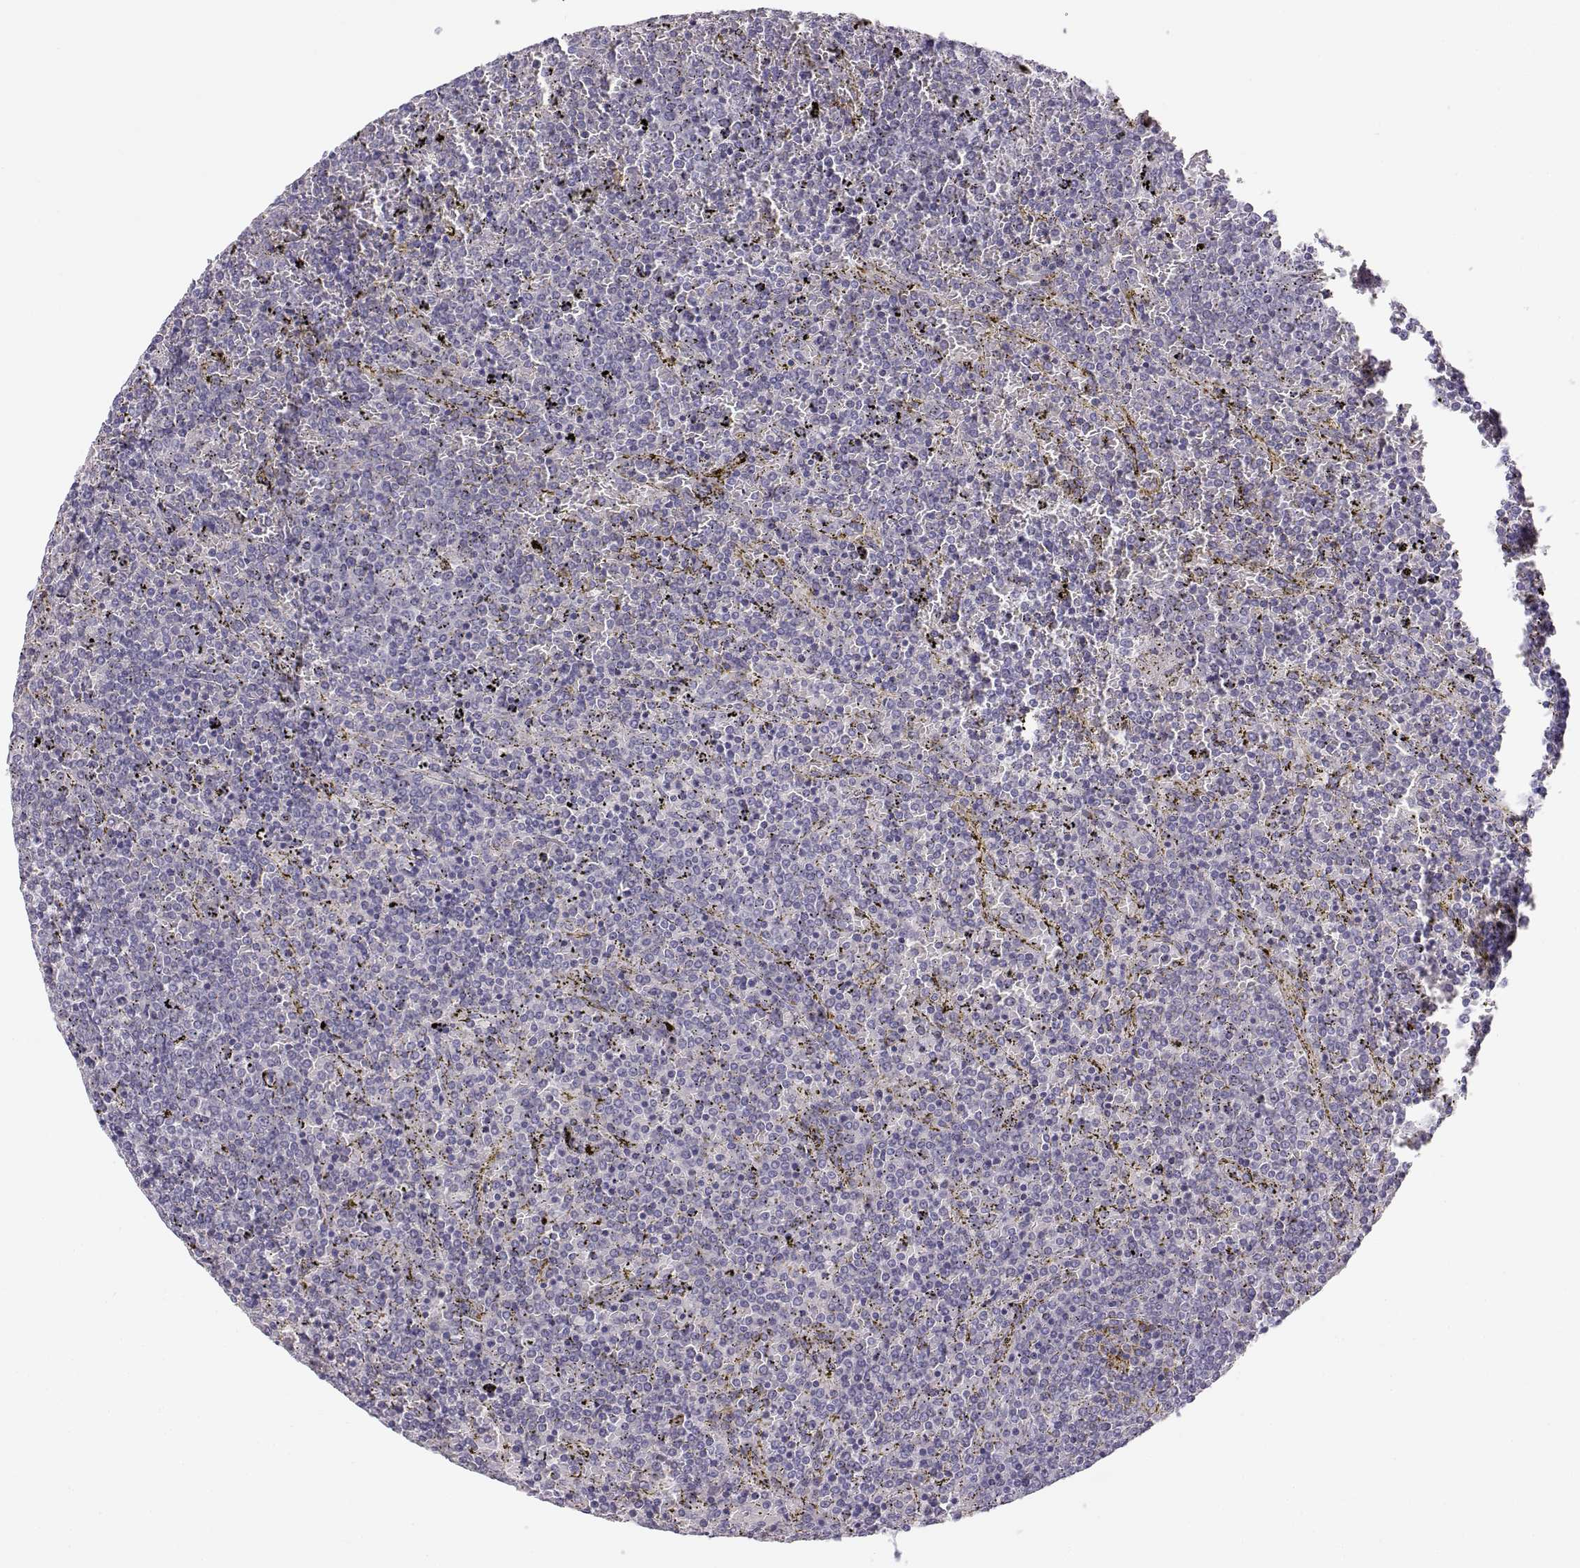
{"staining": {"intensity": "negative", "quantity": "none", "location": "none"}, "tissue": "lymphoma", "cell_type": "Tumor cells", "image_type": "cancer", "snomed": [{"axis": "morphology", "description": "Malignant lymphoma, non-Hodgkin's type, Low grade"}, {"axis": "topography", "description": "Spleen"}], "caption": "An image of malignant lymphoma, non-Hodgkin's type (low-grade) stained for a protein reveals no brown staining in tumor cells.", "gene": "LEPR", "patient": {"sex": "female", "age": 77}}